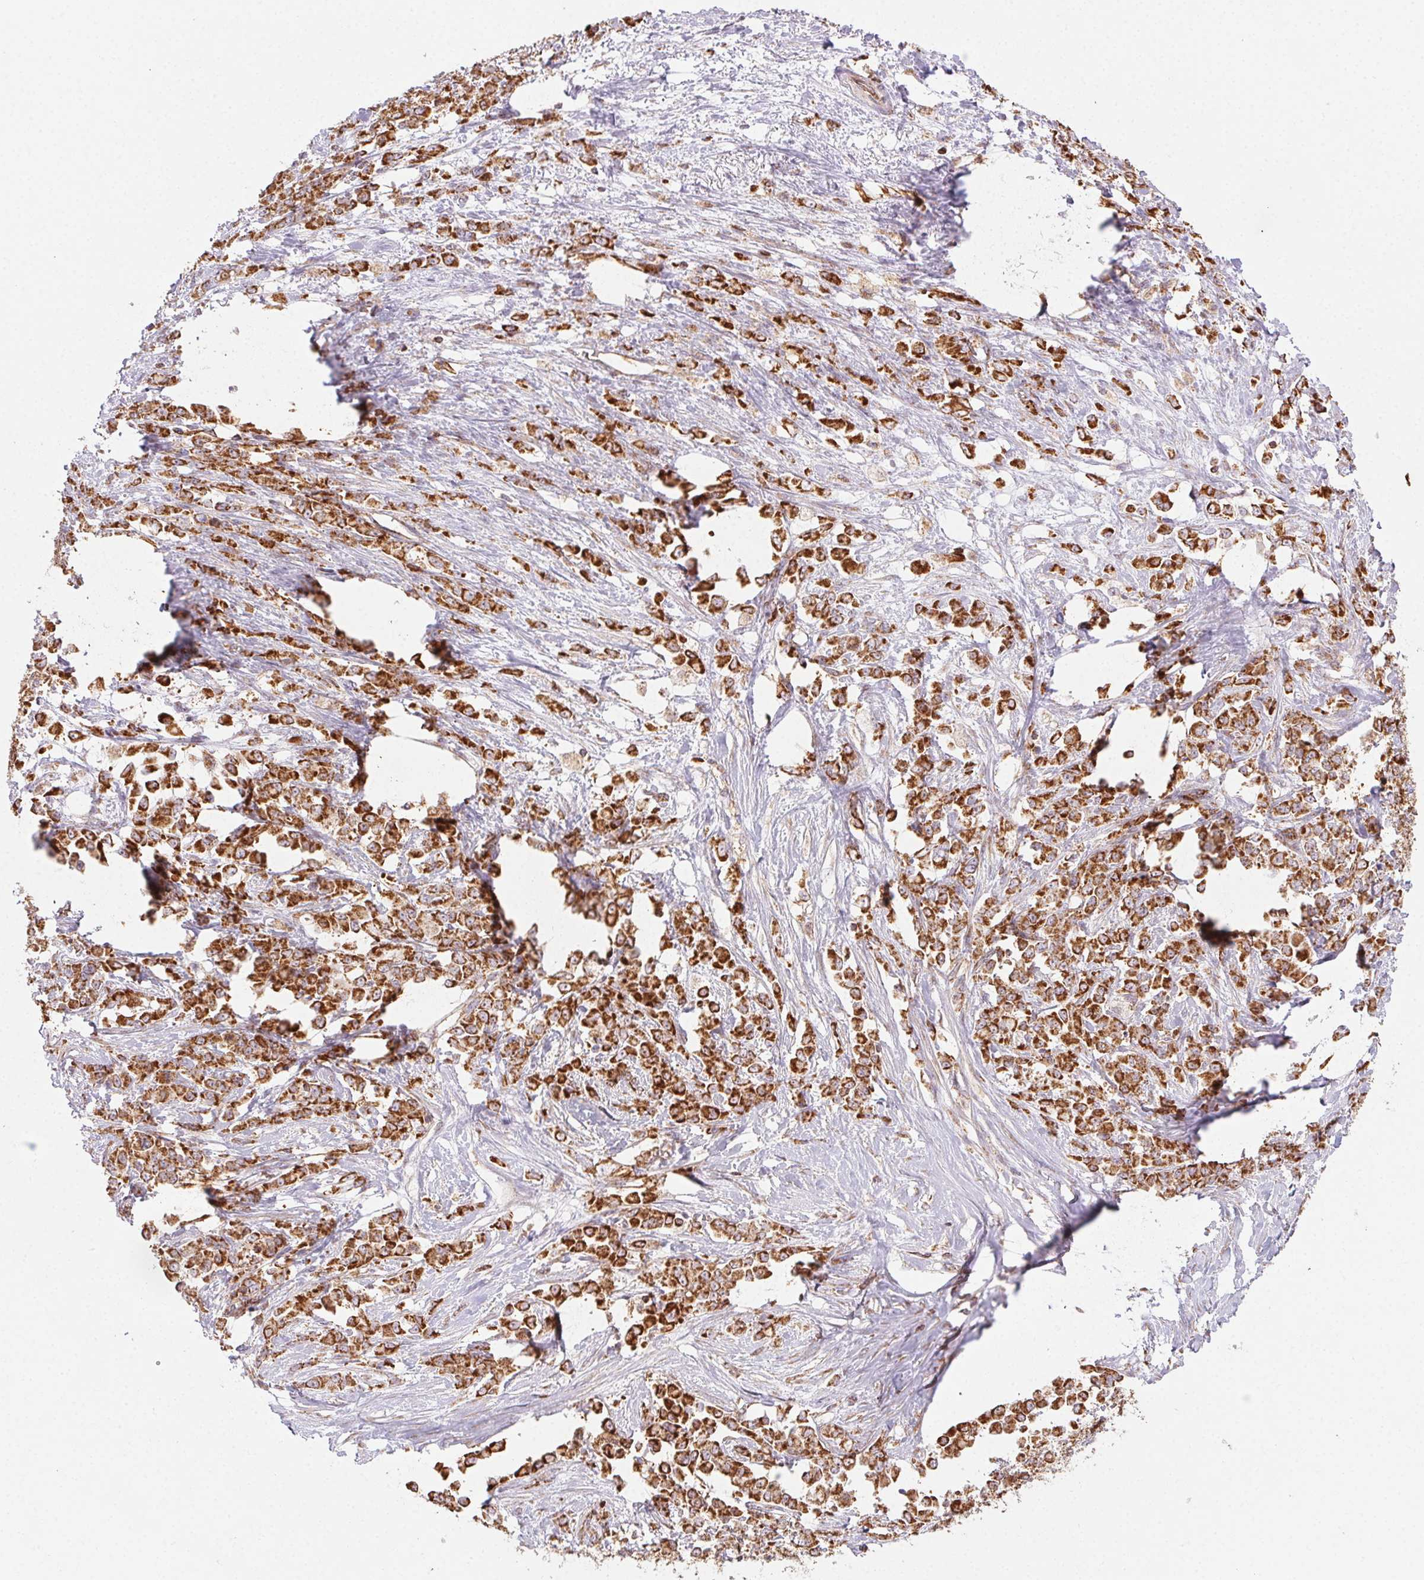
{"staining": {"intensity": "strong", "quantity": ">75%", "location": "cytoplasmic/membranous"}, "tissue": "stomach cancer", "cell_type": "Tumor cells", "image_type": "cancer", "snomed": [{"axis": "morphology", "description": "Adenocarcinoma, NOS"}, {"axis": "topography", "description": "Stomach"}], "caption": "Immunohistochemical staining of adenocarcinoma (stomach) demonstrates high levels of strong cytoplasmic/membranous protein positivity in approximately >75% of tumor cells. Ihc stains the protein of interest in brown and the nuclei are stained blue.", "gene": "CLPB", "patient": {"sex": "female", "age": 76}}